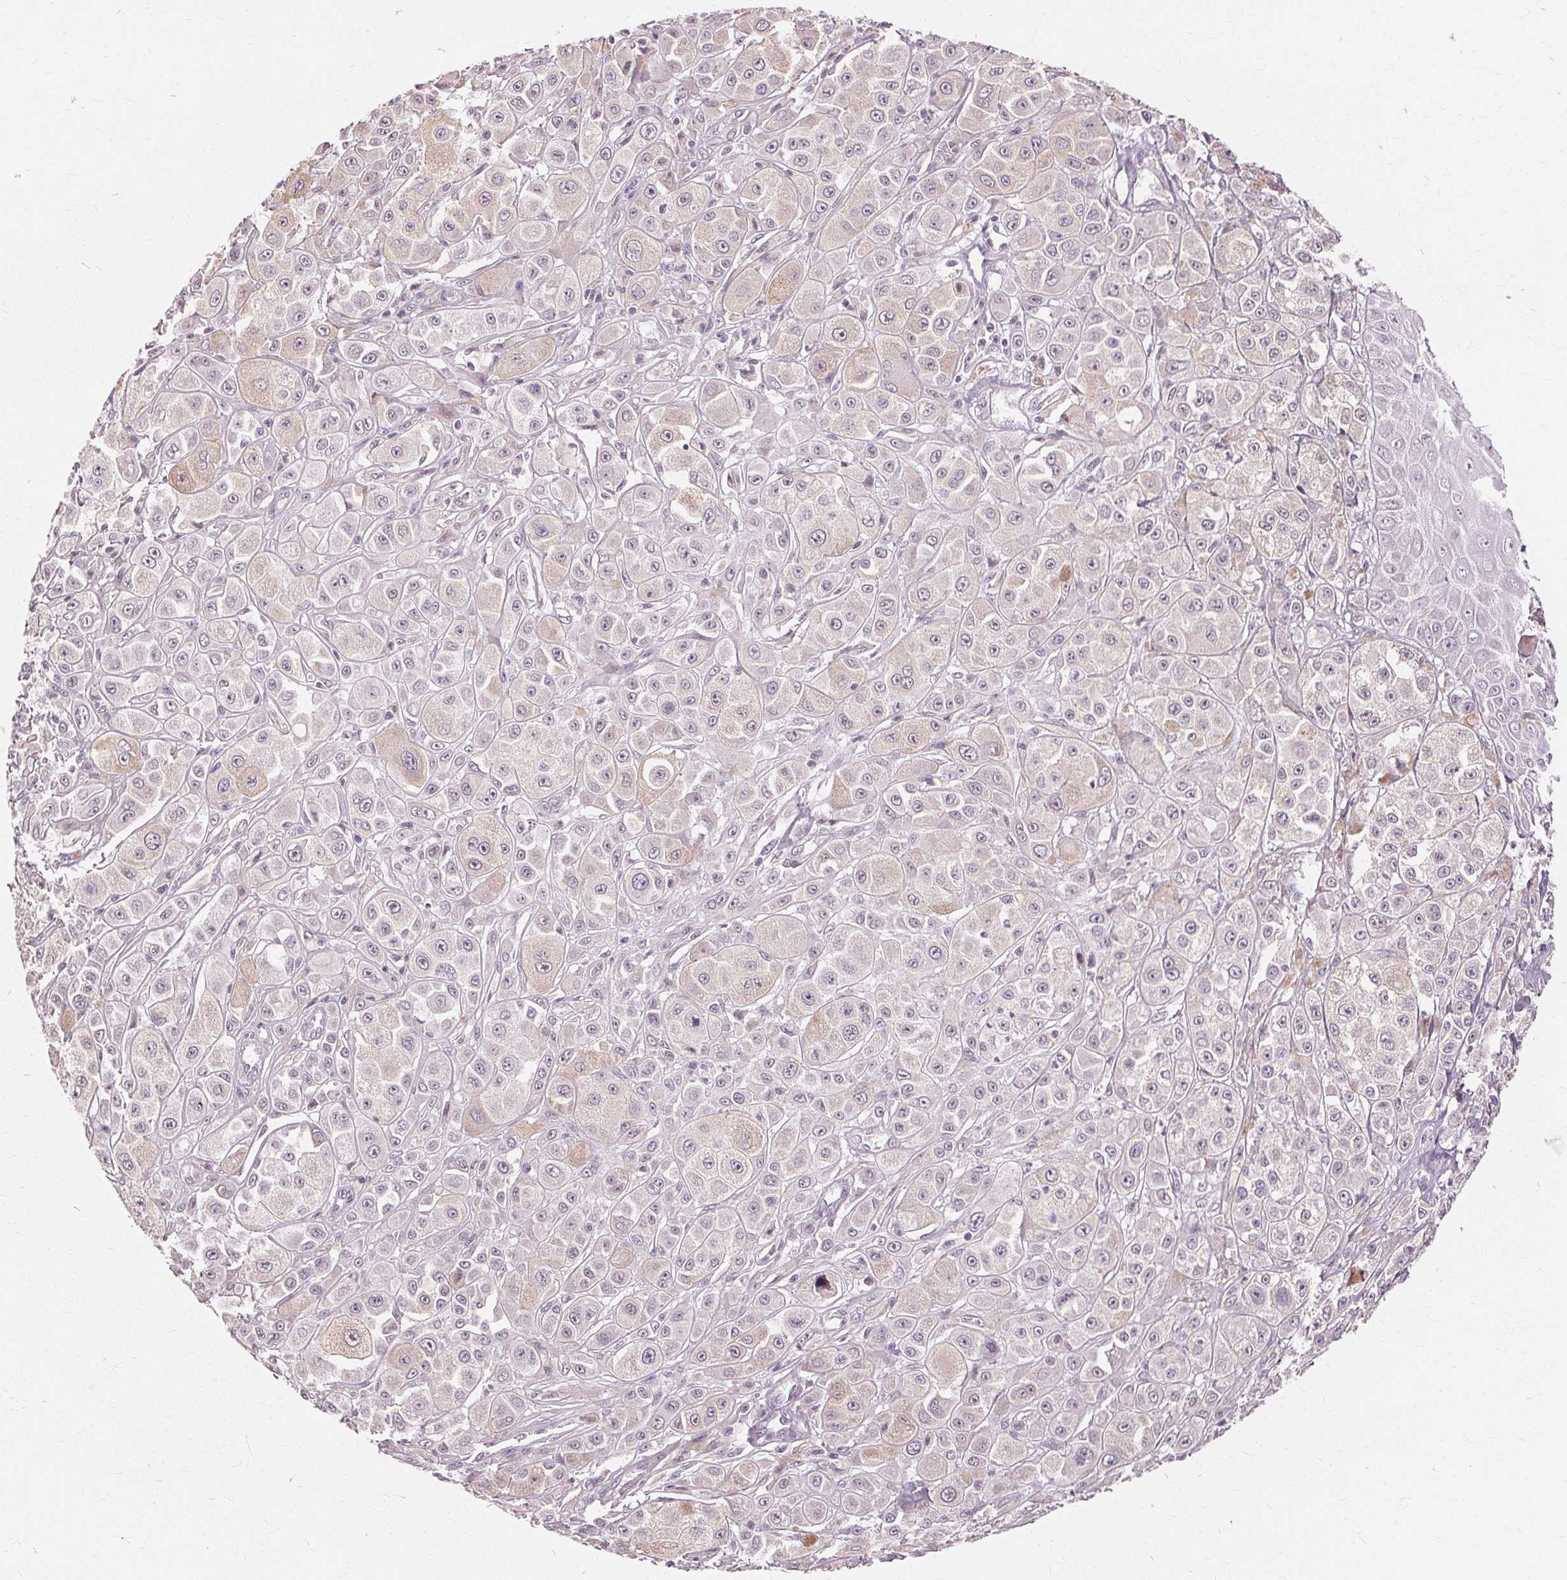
{"staining": {"intensity": "negative", "quantity": "none", "location": "none"}, "tissue": "melanoma", "cell_type": "Tumor cells", "image_type": "cancer", "snomed": [{"axis": "morphology", "description": "Malignant melanoma, NOS"}, {"axis": "topography", "description": "Skin"}], "caption": "Immunohistochemical staining of human malignant melanoma shows no significant positivity in tumor cells.", "gene": "SIGLEC6", "patient": {"sex": "male", "age": 67}}